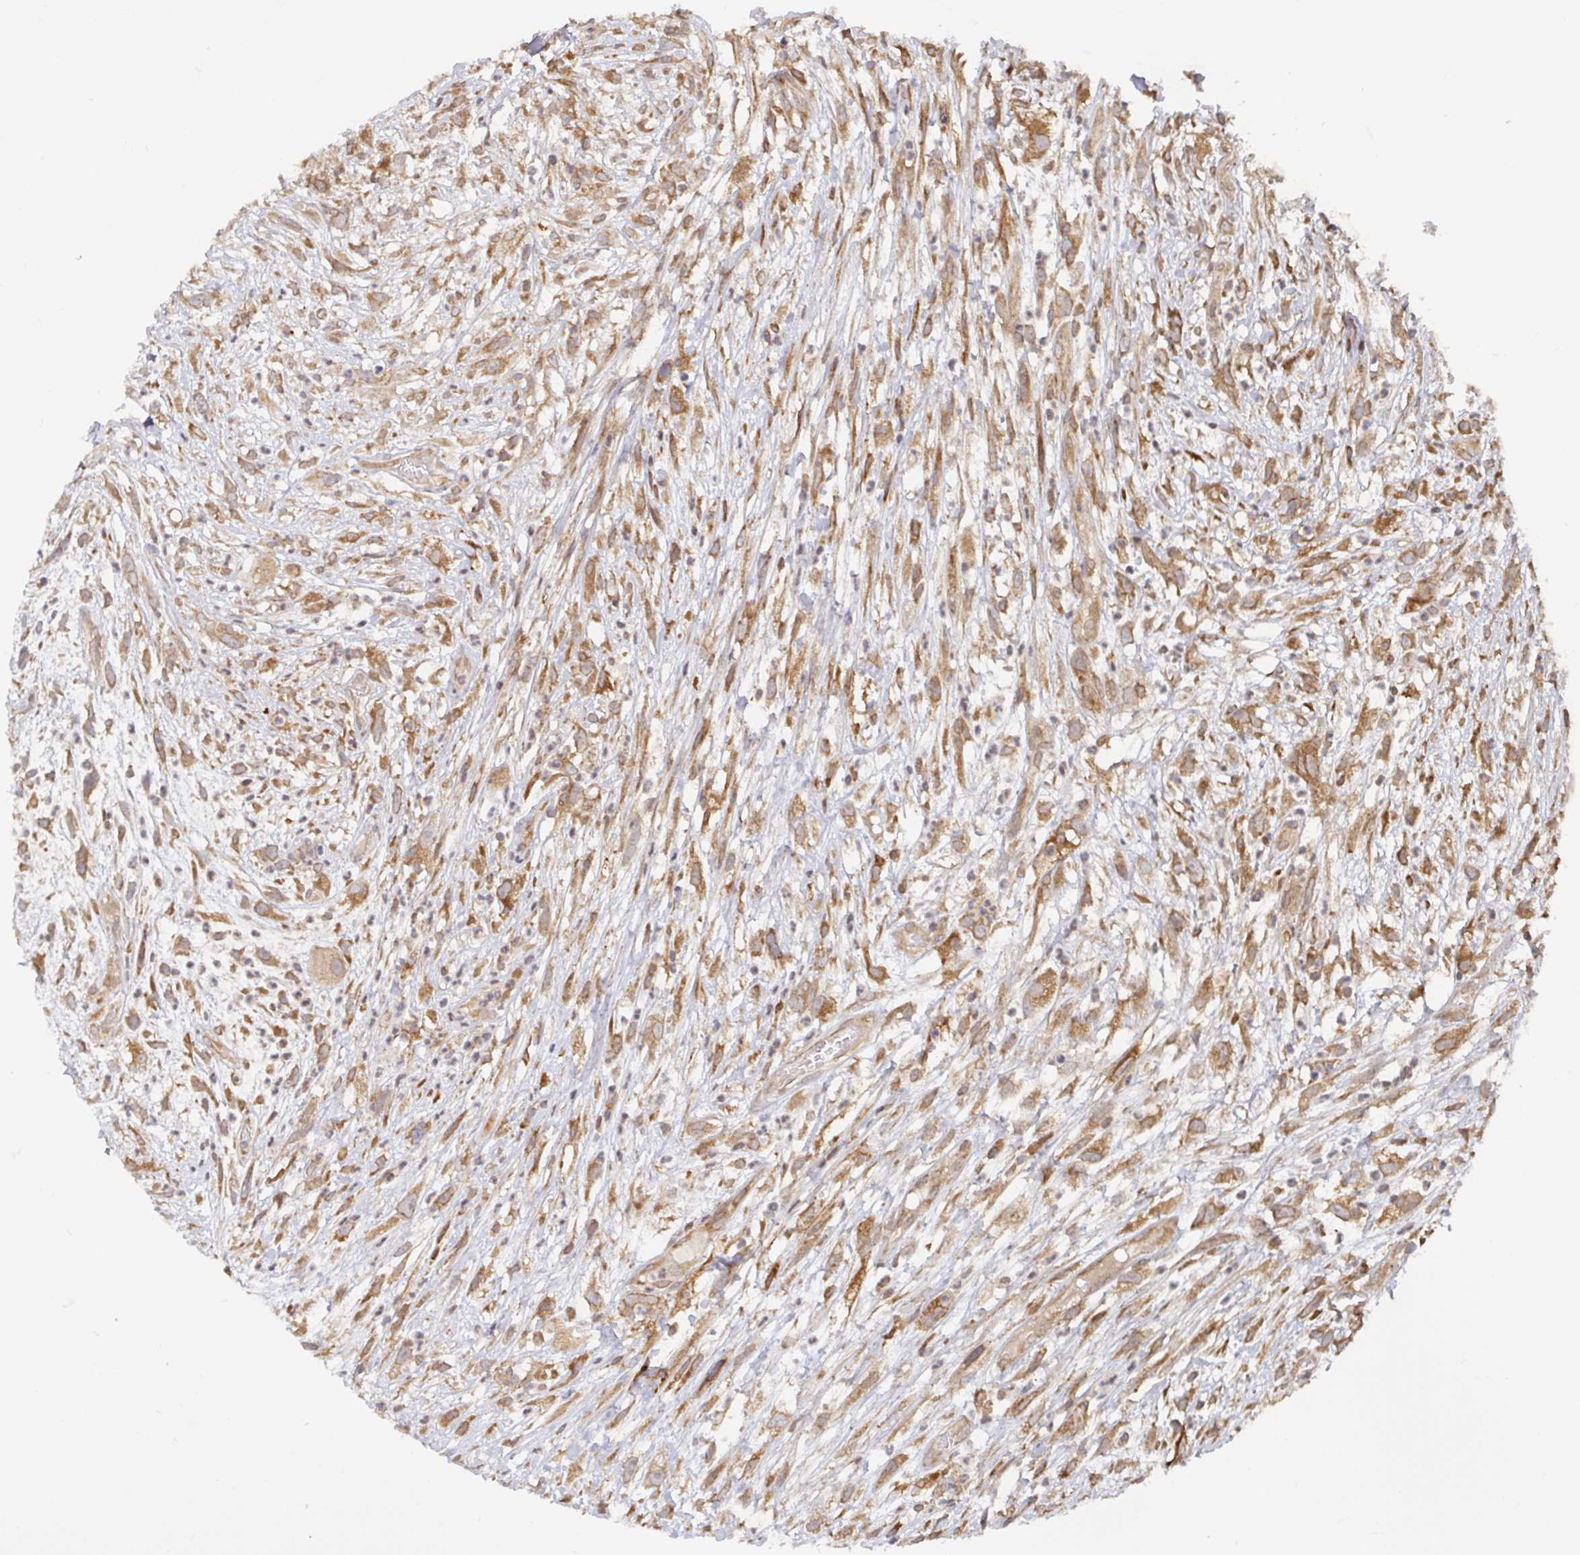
{"staining": {"intensity": "moderate", "quantity": ">75%", "location": "cytoplasmic/membranous"}, "tissue": "head and neck cancer", "cell_type": "Tumor cells", "image_type": "cancer", "snomed": [{"axis": "morphology", "description": "Squamous cell carcinoma, NOS"}, {"axis": "topography", "description": "Head-Neck"}], "caption": "Immunohistochemistry image of head and neck cancer stained for a protein (brown), which shows medium levels of moderate cytoplasmic/membranous expression in about >75% of tumor cells.", "gene": "ALG1", "patient": {"sex": "male", "age": 65}}